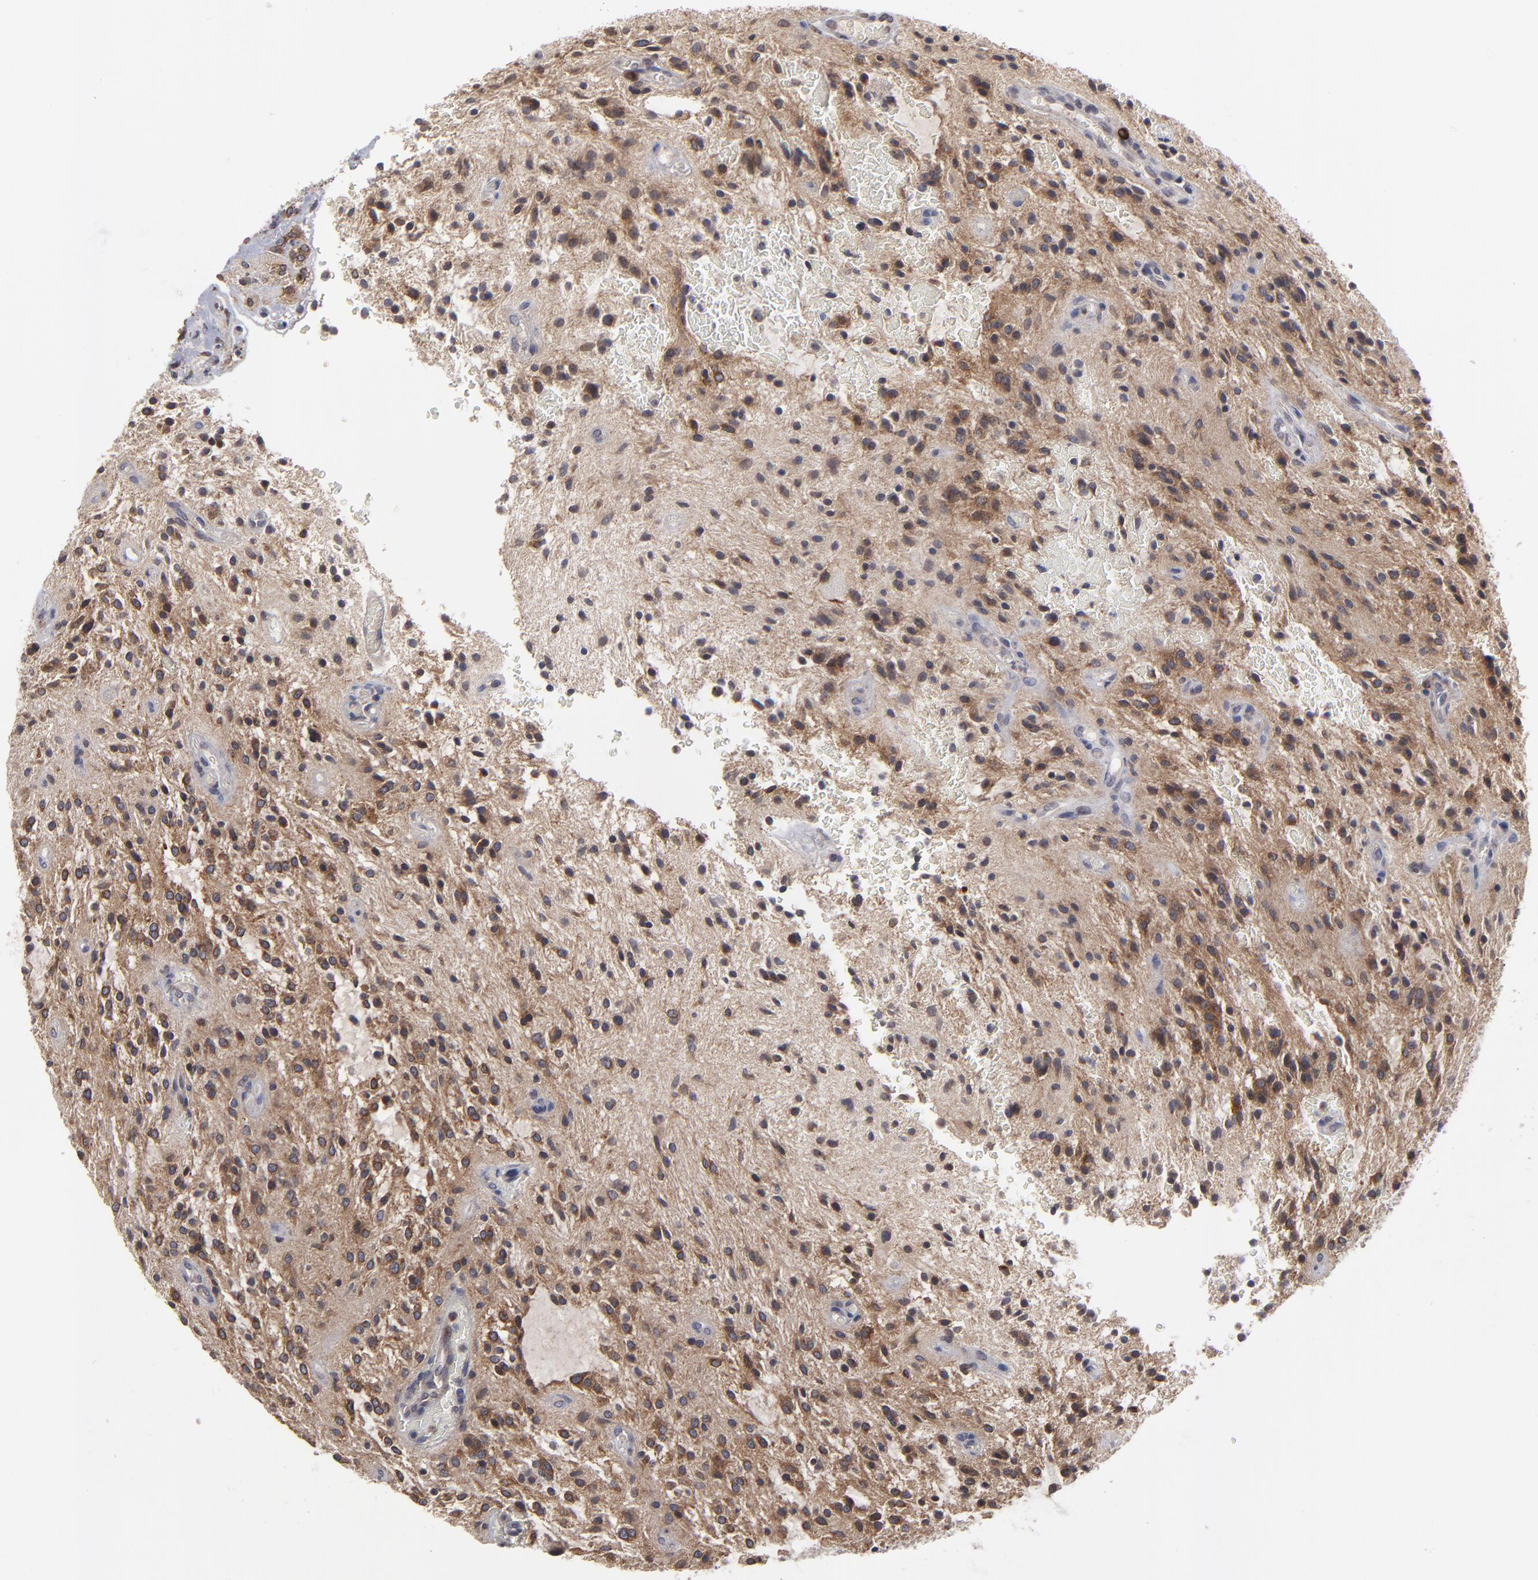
{"staining": {"intensity": "moderate", "quantity": "25%-75%", "location": "cytoplasmic/membranous"}, "tissue": "glioma", "cell_type": "Tumor cells", "image_type": "cancer", "snomed": [{"axis": "morphology", "description": "Glioma, malignant, NOS"}, {"axis": "topography", "description": "Cerebellum"}], "caption": "Human glioma (malignant) stained for a protein (brown) shows moderate cytoplasmic/membranous positive expression in approximately 25%-75% of tumor cells.", "gene": "CEP97", "patient": {"sex": "female", "age": 10}}